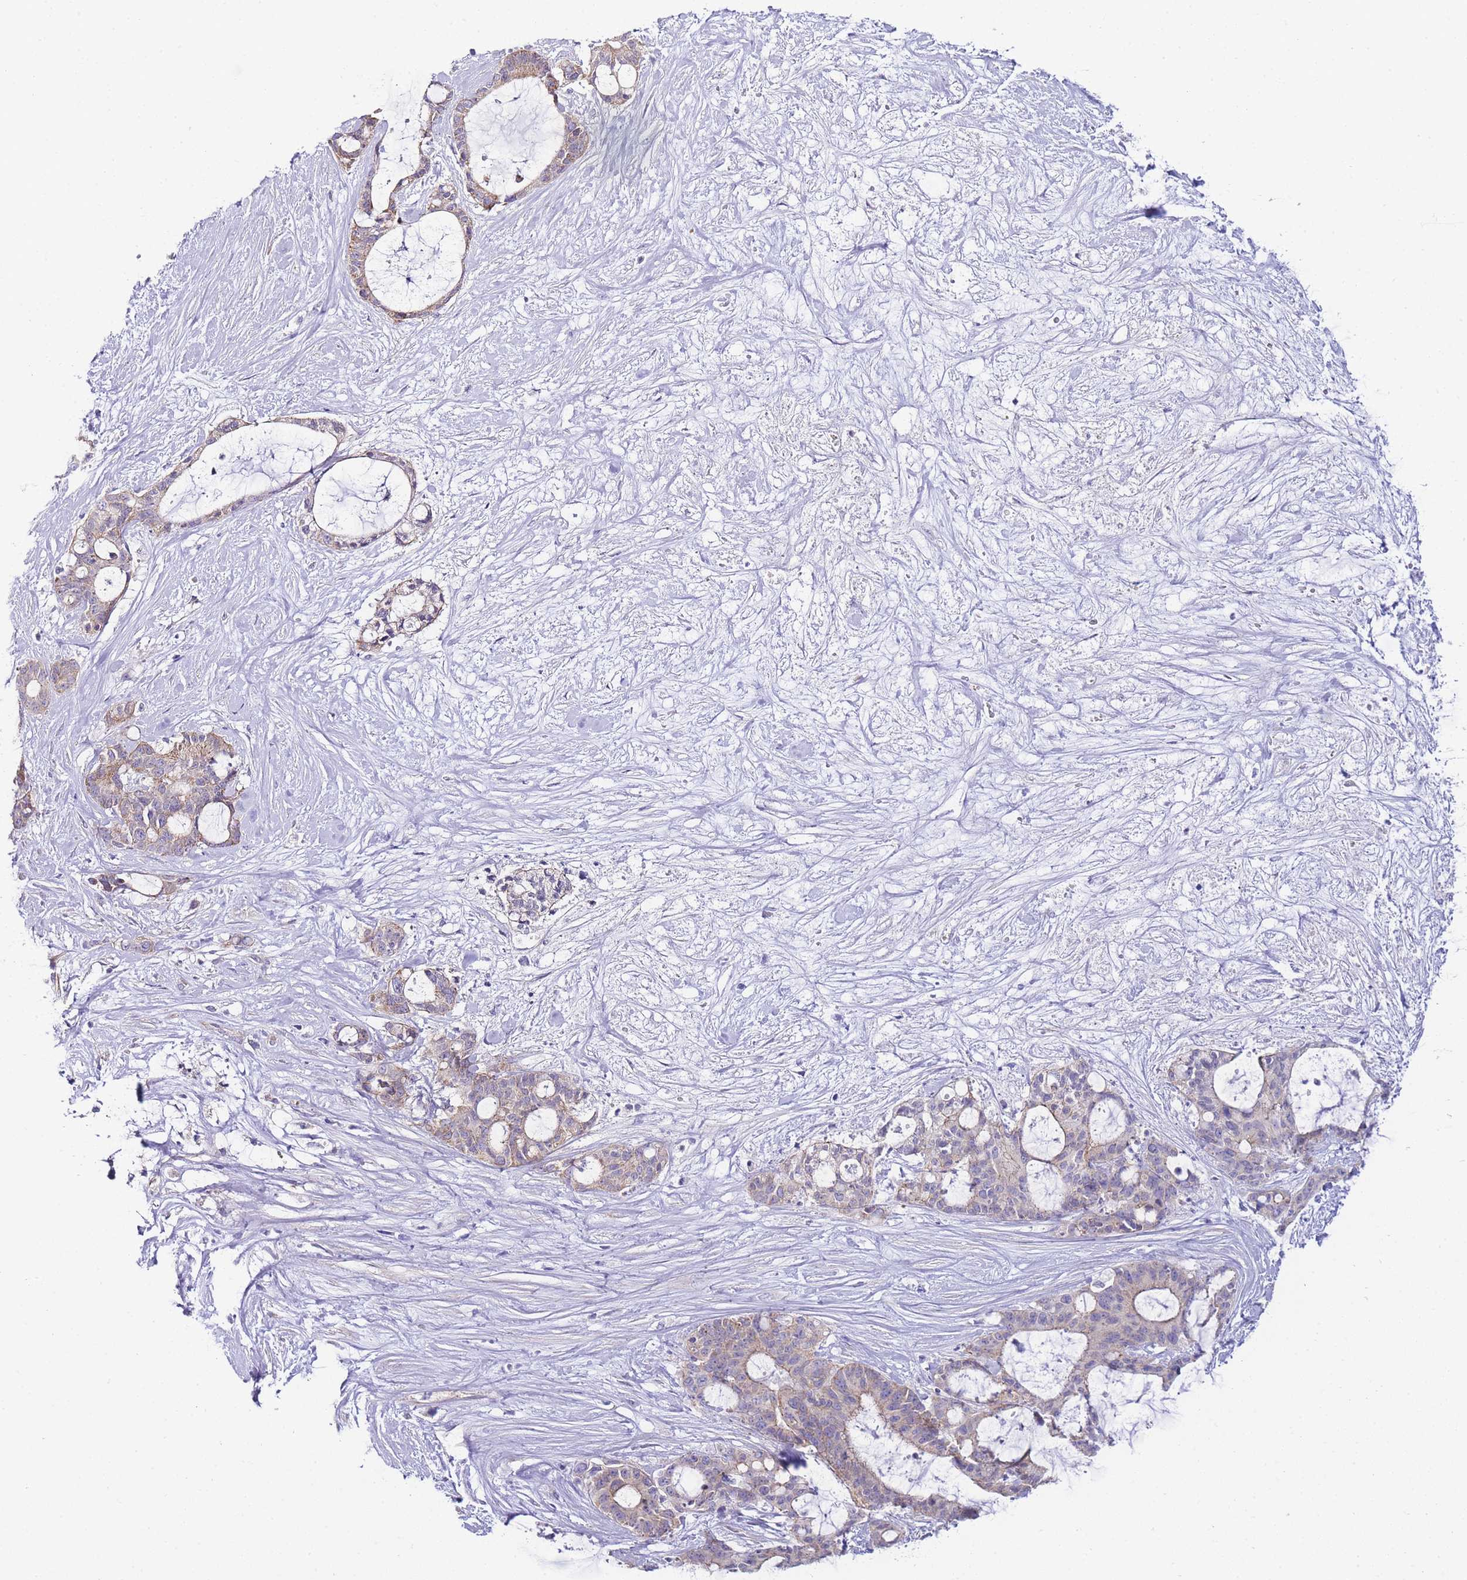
{"staining": {"intensity": "weak", "quantity": "25%-75%", "location": "cytoplasmic/membranous"}, "tissue": "liver cancer", "cell_type": "Tumor cells", "image_type": "cancer", "snomed": [{"axis": "morphology", "description": "Normal tissue, NOS"}, {"axis": "morphology", "description": "Cholangiocarcinoma"}, {"axis": "topography", "description": "Liver"}, {"axis": "topography", "description": "Peripheral nerve tissue"}], "caption": "Cholangiocarcinoma (liver) stained with DAB immunohistochemistry reveals low levels of weak cytoplasmic/membranous staining in approximately 25%-75% of tumor cells.", "gene": "PDCD7", "patient": {"sex": "female", "age": 73}}